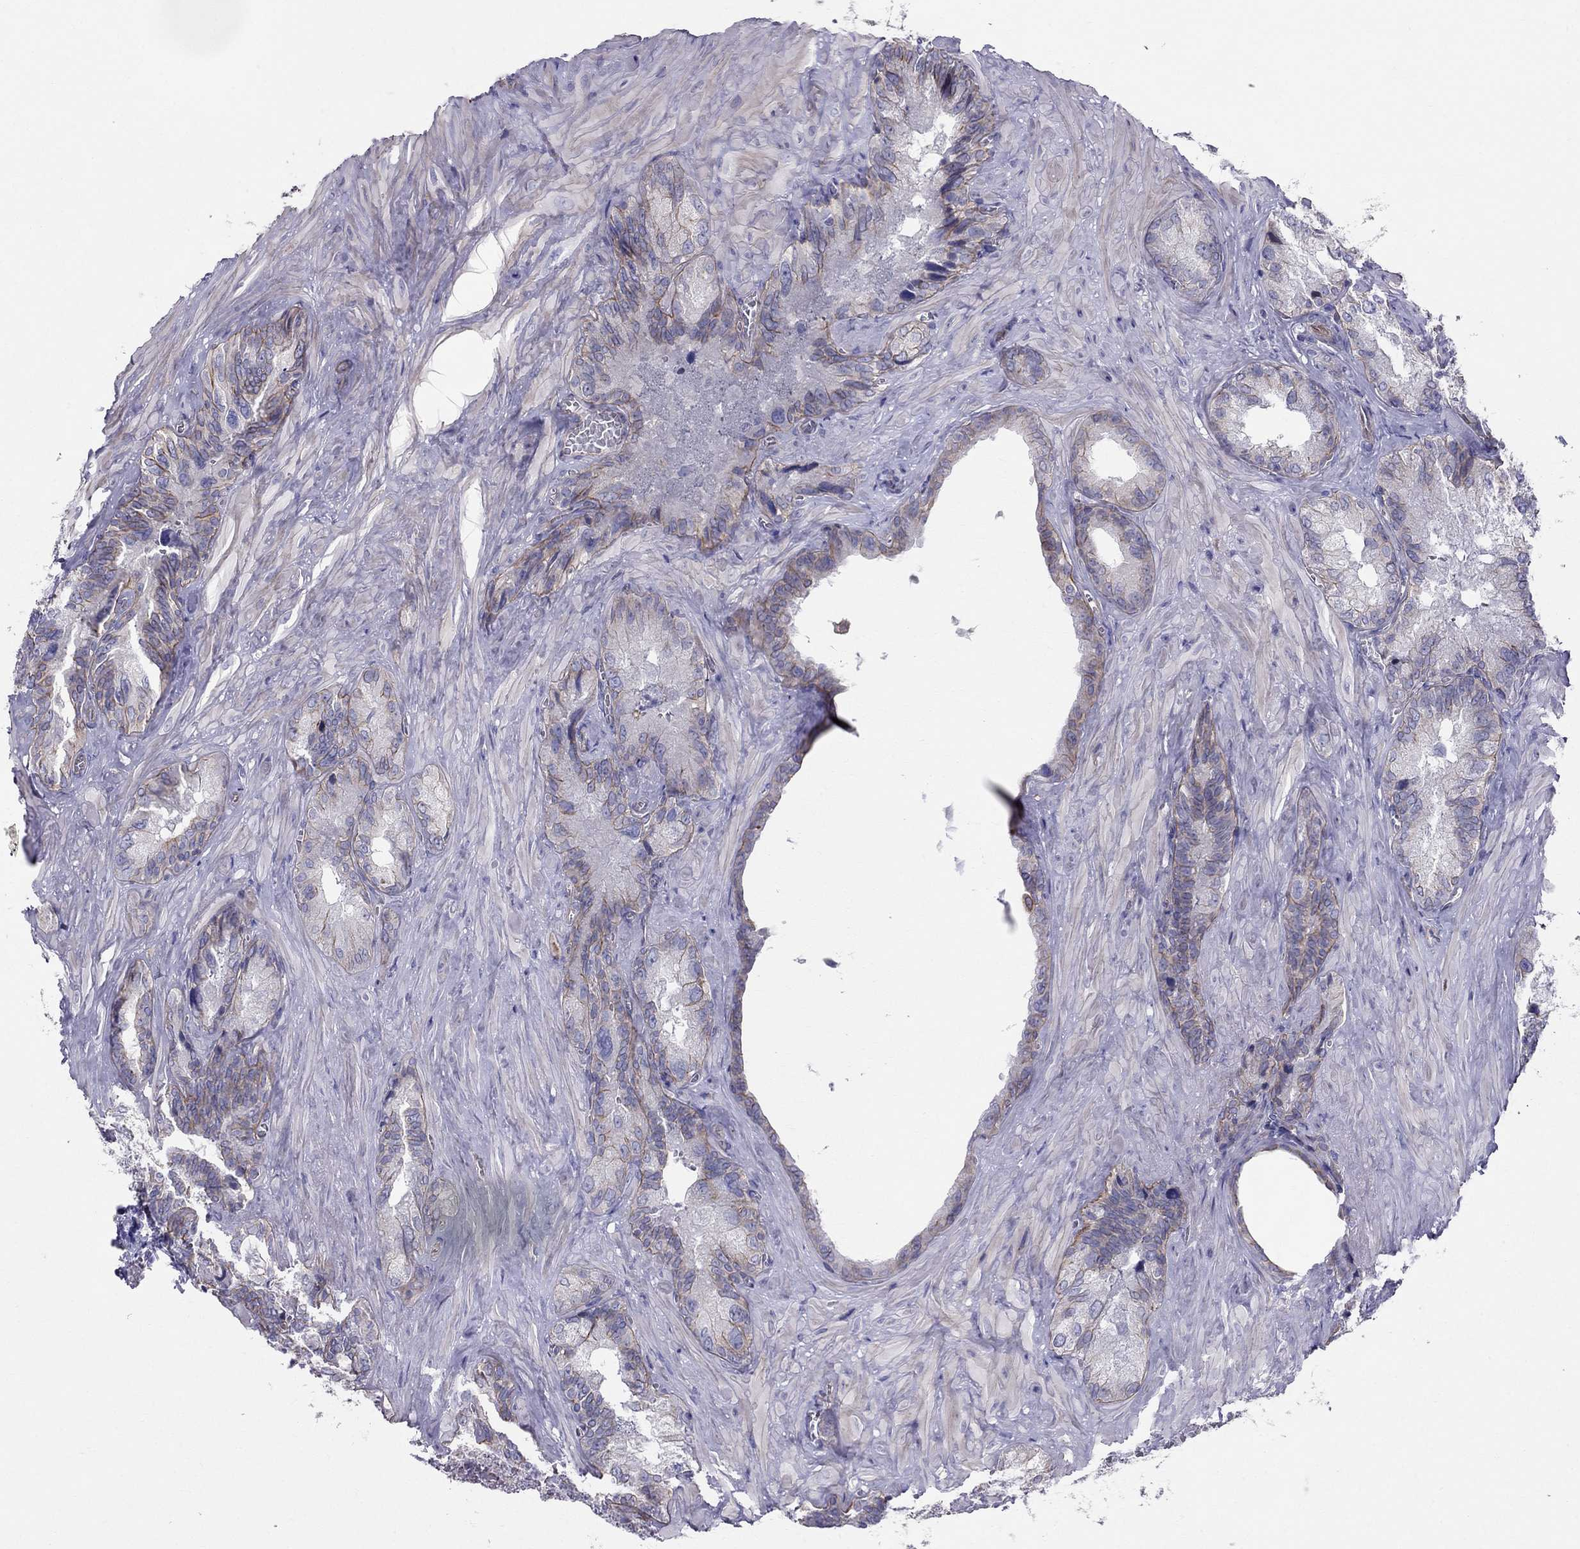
{"staining": {"intensity": "moderate", "quantity": "25%-75%", "location": "cytoplasmic/membranous"}, "tissue": "seminal vesicle", "cell_type": "Glandular cells", "image_type": "normal", "snomed": [{"axis": "morphology", "description": "Normal tissue, NOS"}, {"axis": "topography", "description": "Seminal veicle"}], "caption": "Human seminal vesicle stained with a brown dye exhibits moderate cytoplasmic/membranous positive staining in approximately 25%-75% of glandular cells.", "gene": "ENOX1", "patient": {"sex": "male", "age": 72}}